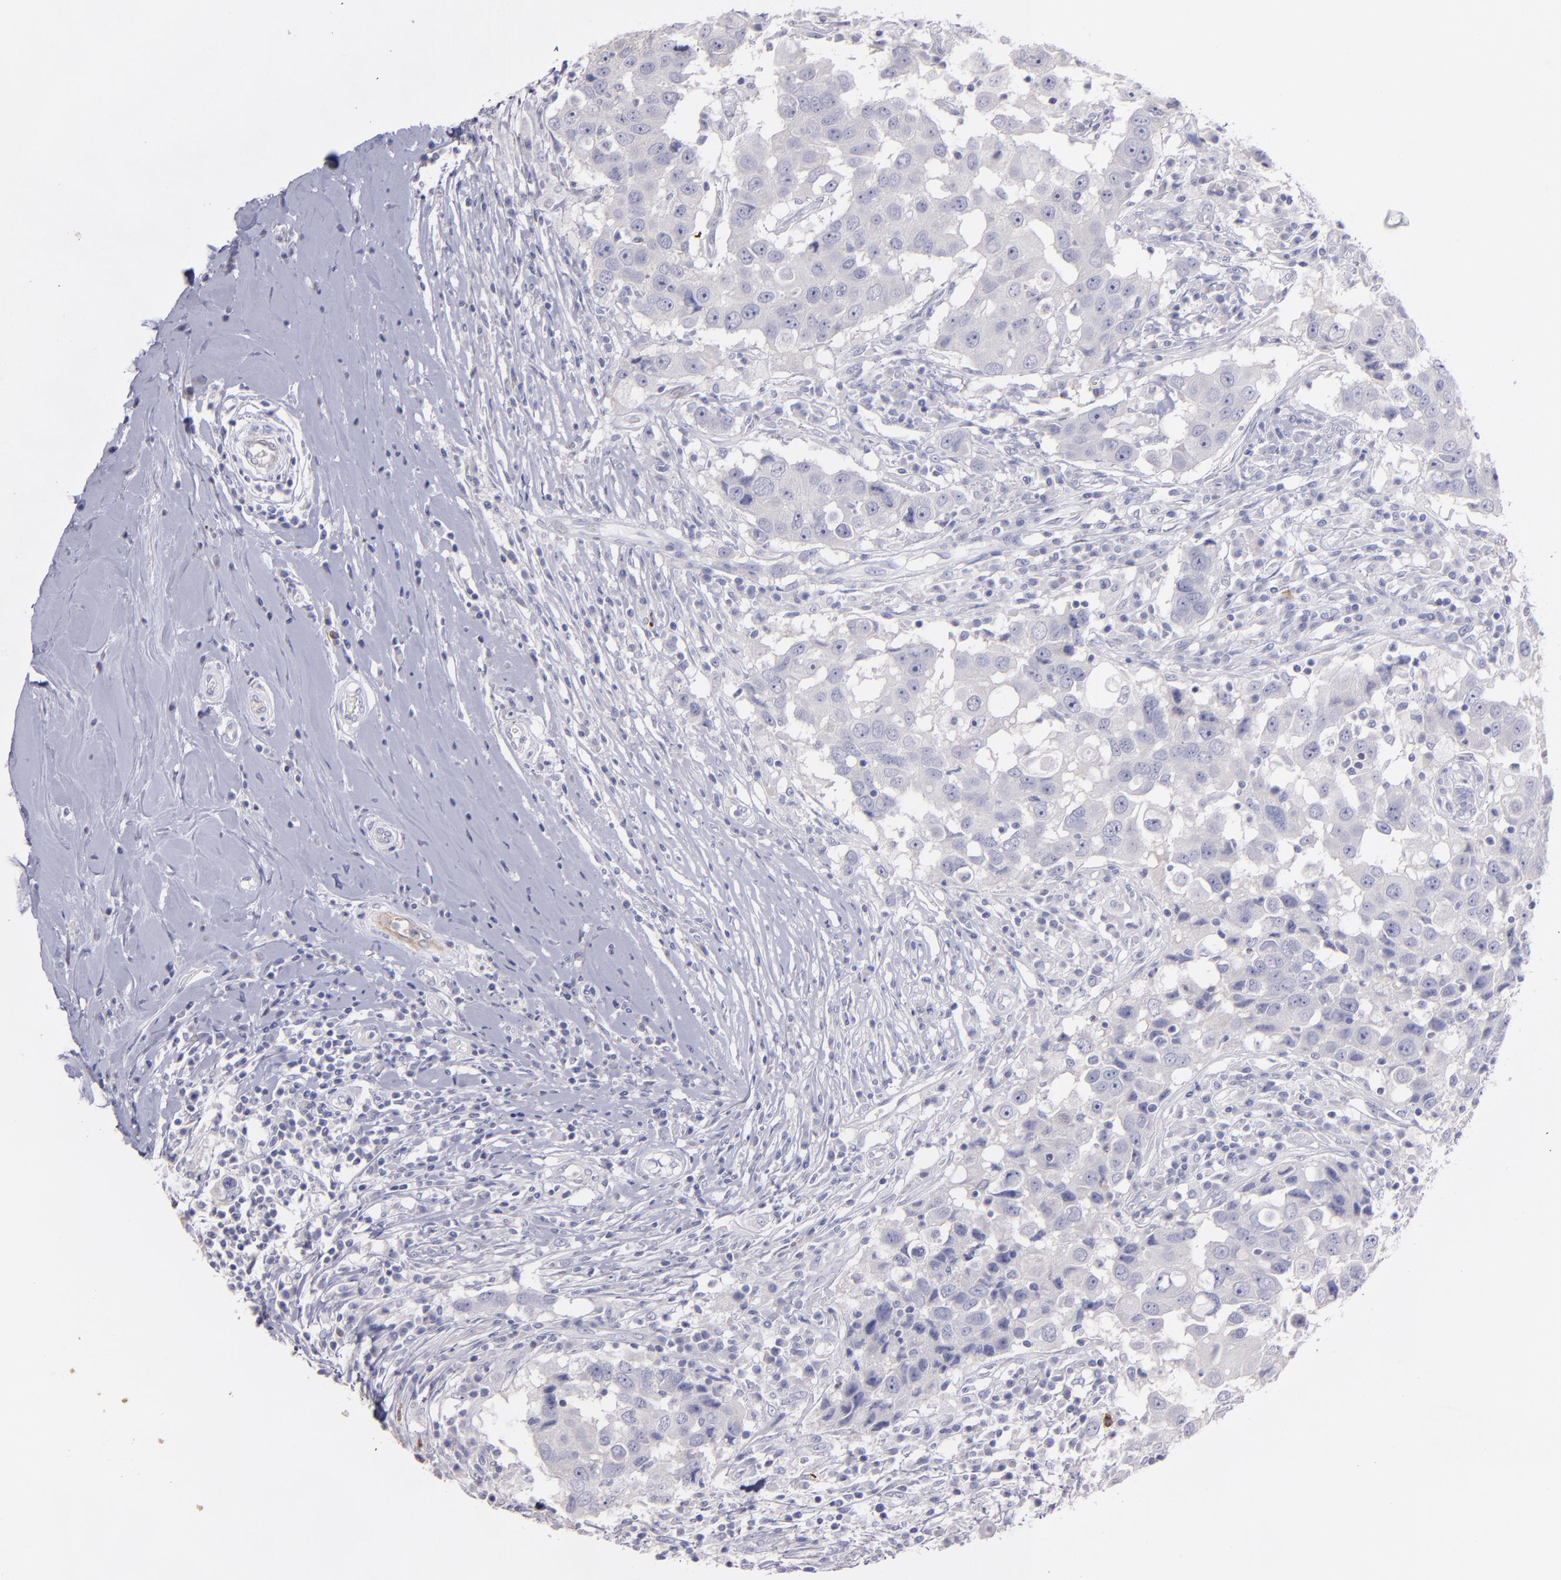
{"staining": {"intensity": "negative", "quantity": "none", "location": "none"}, "tissue": "breast cancer", "cell_type": "Tumor cells", "image_type": "cancer", "snomed": [{"axis": "morphology", "description": "Duct carcinoma"}, {"axis": "topography", "description": "Breast"}], "caption": "A high-resolution image shows IHC staining of breast infiltrating ductal carcinoma, which demonstrates no significant staining in tumor cells. (Stains: DAB (3,3'-diaminobenzidine) immunohistochemistry (IHC) with hematoxylin counter stain, Microscopy: brightfield microscopy at high magnification).", "gene": "SNAP25", "patient": {"sex": "female", "age": 27}}